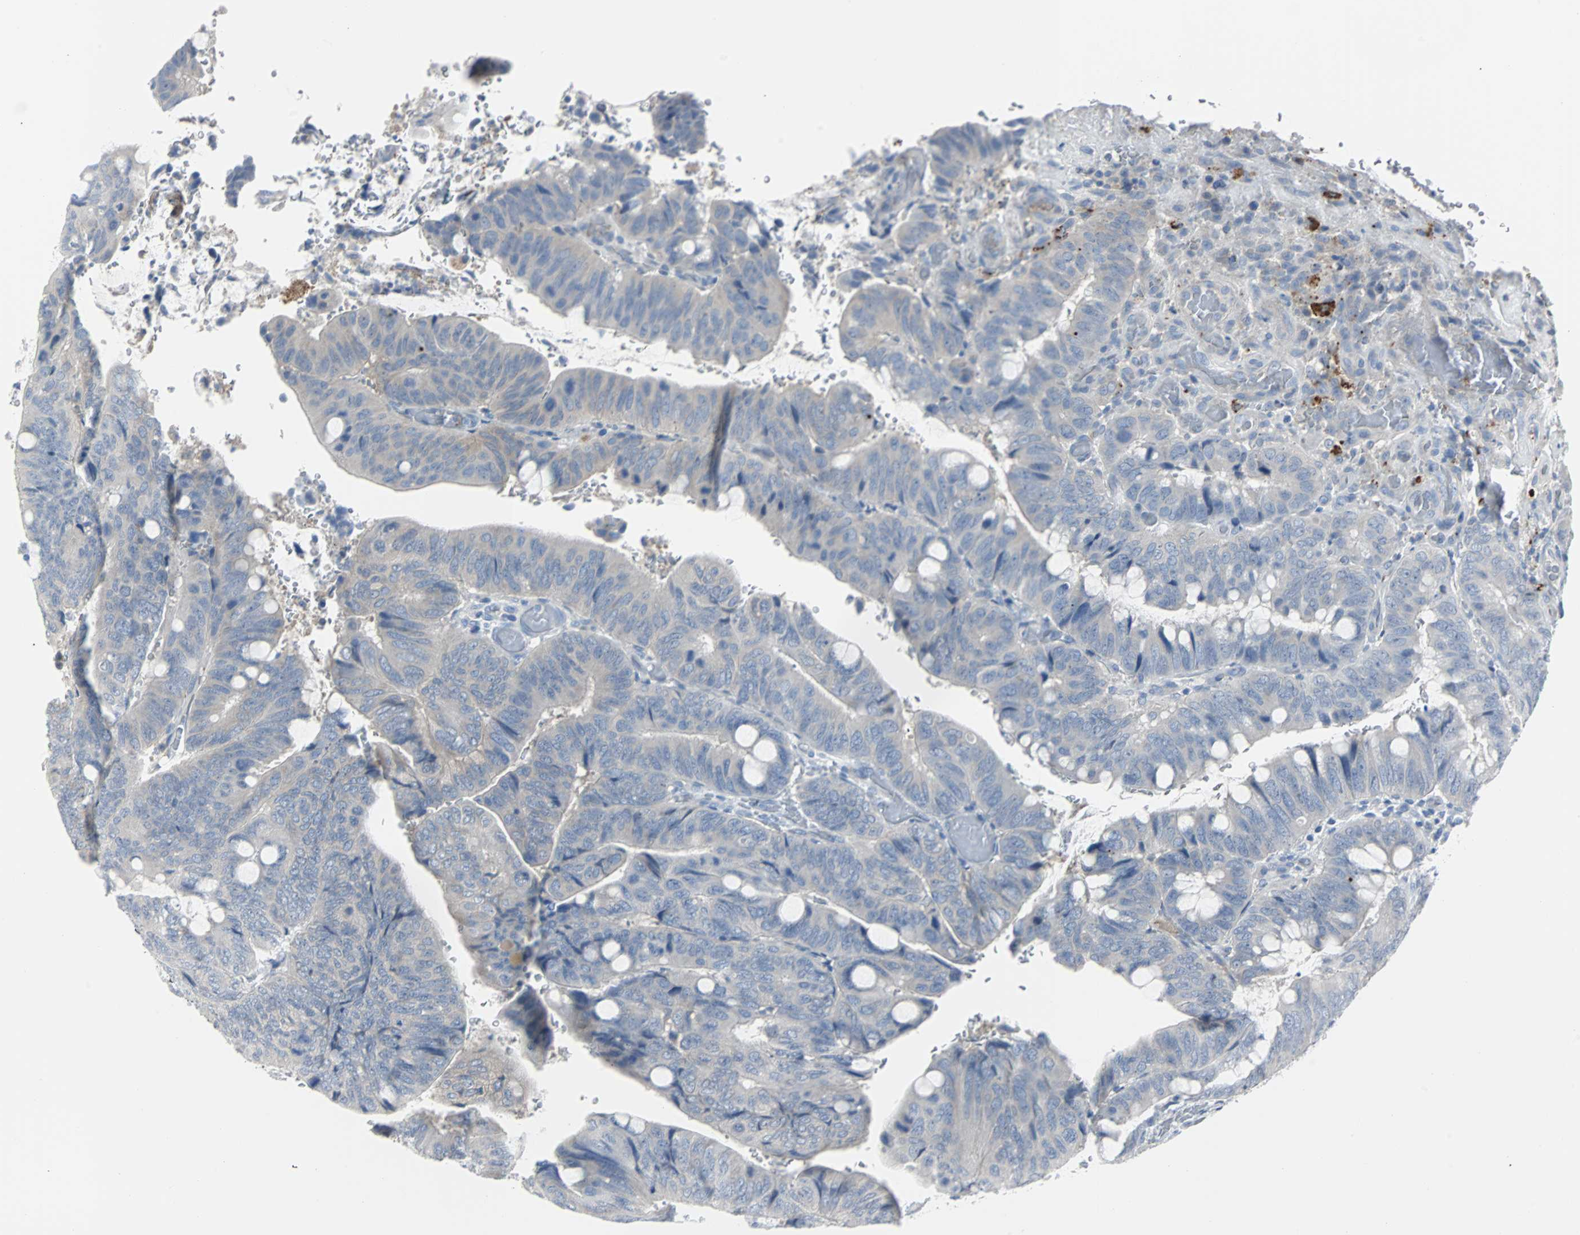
{"staining": {"intensity": "weak", "quantity": "25%-75%", "location": "cytoplasmic/membranous"}, "tissue": "colorectal cancer", "cell_type": "Tumor cells", "image_type": "cancer", "snomed": [{"axis": "morphology", "description": "Normal tissue, NOS"}, {"axis": "morphology", "description": "Adenocarcinoma, NOS"}, {"axis": "topography", "description": "Rectum"}, {"axis": "topography", "description": "Peripheral nerve tissue"}], "caption": "An image showing weak cytoplasmic/membranous expression in about 25%-75% of tumor cells in adenocarcinoma (colorectal), as visualized by brown immunohistochemical staining.", "gene": "RASA1", "patient": {"sex": "male", "age": 92}}